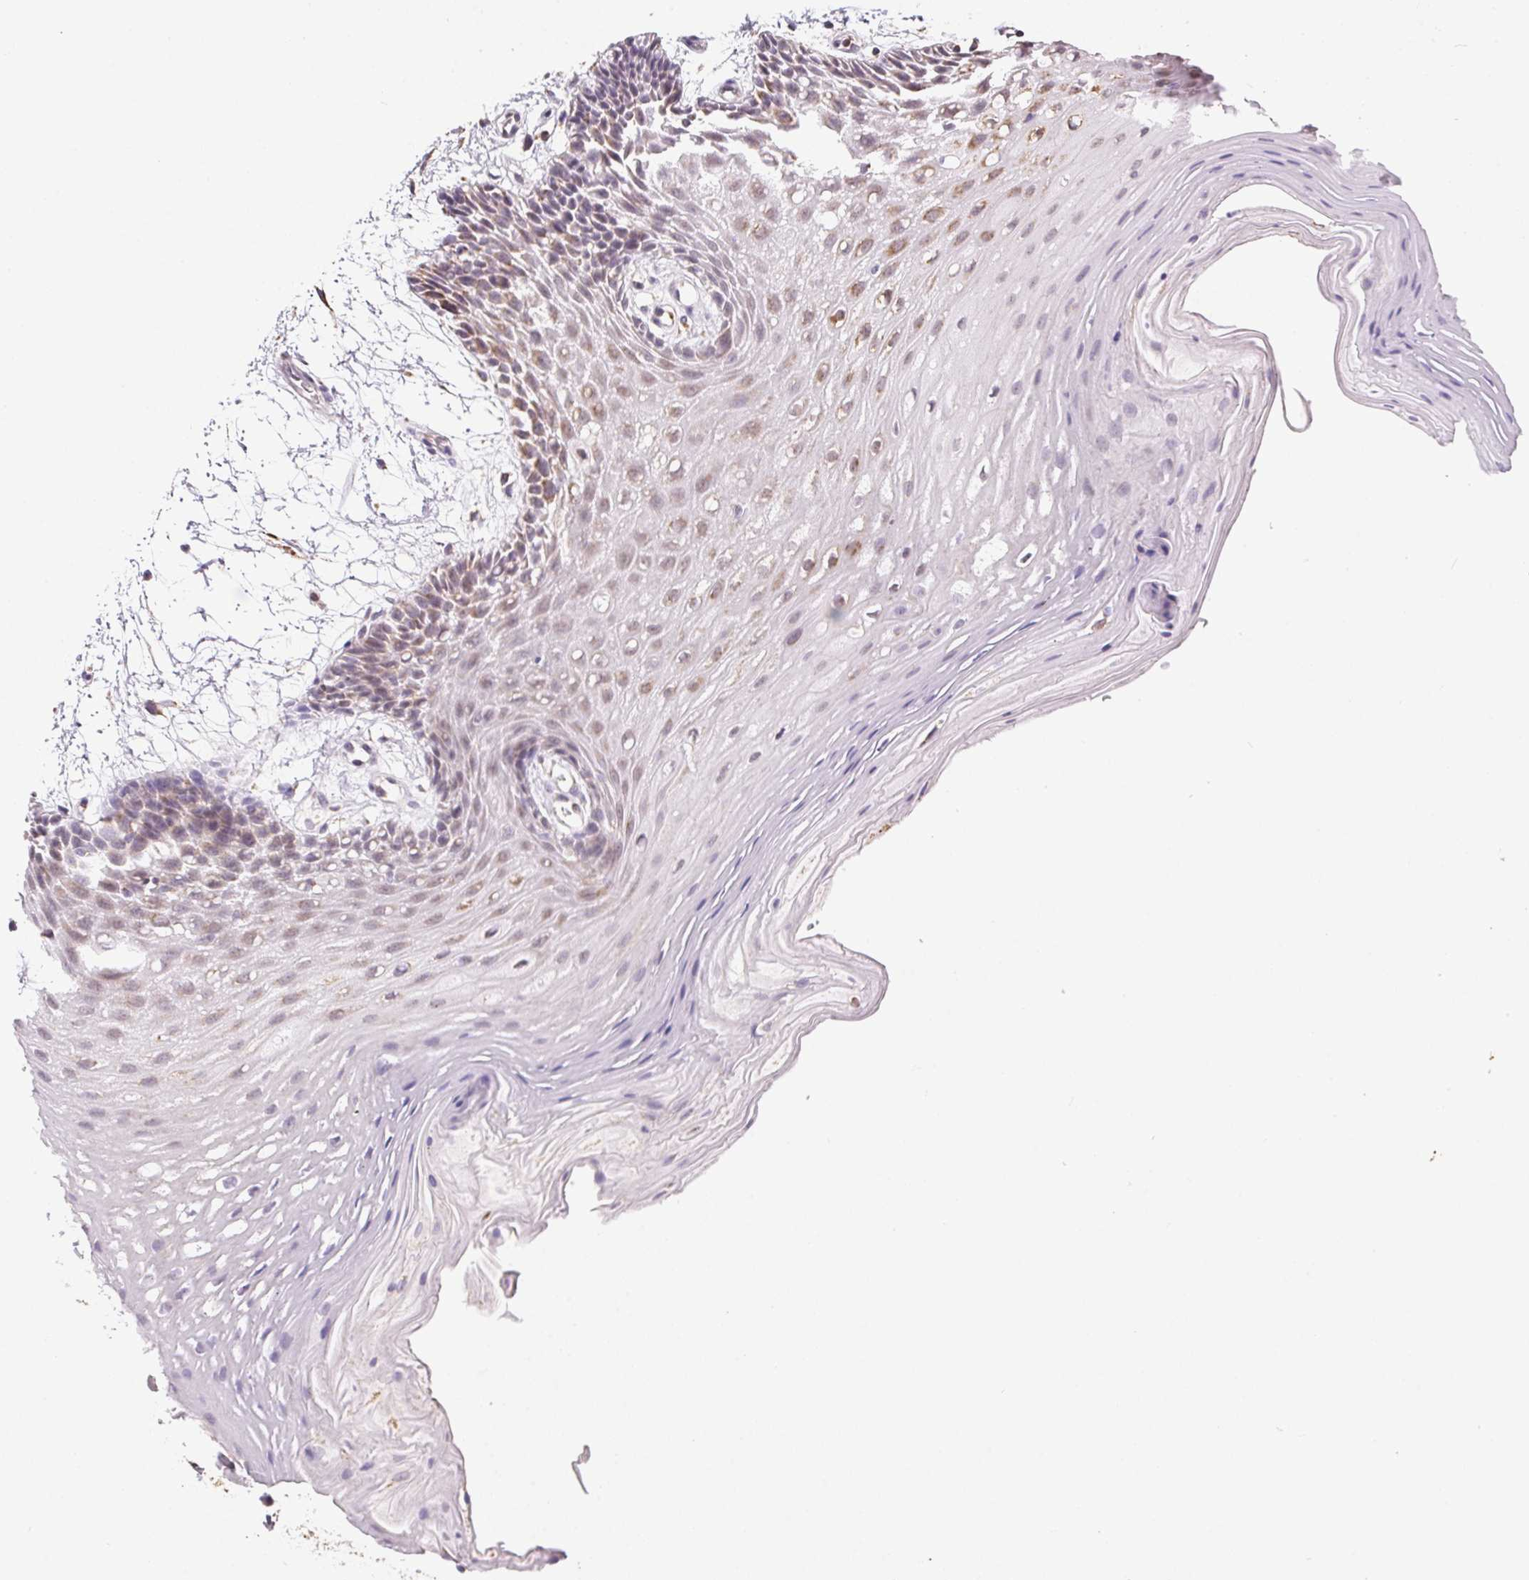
{"staining": {"intensity": "weak", "quantity": "25%-75%", "location": "cytoplasmic/membranous"}, "tissue": "oral mucosa", "cell_type": "Squamous epithelial cells", "image_type": "normal", "snomed": [{"axis": "morphology", "description": "Normal tissue, NOS"}, {"axis": "morphology", "description": "Squamous cell carcinoma, NOS"}, {"axis": "topography", "description": "Oral tissue"}, {"axis": "topography", "description": "Tounge, NOS"}, {"axis": "topography", "description": "Head-Neck"}], "caption": "High-power microscopy captured an IHC micrograph of unremarkable oral mucosa, revealing weak cytoplasmic/membranous expression in about 25%-75% of squamous epithelial cells.", "gene": "MAPK11", "patient": {"sex": "male", "age": 62}}